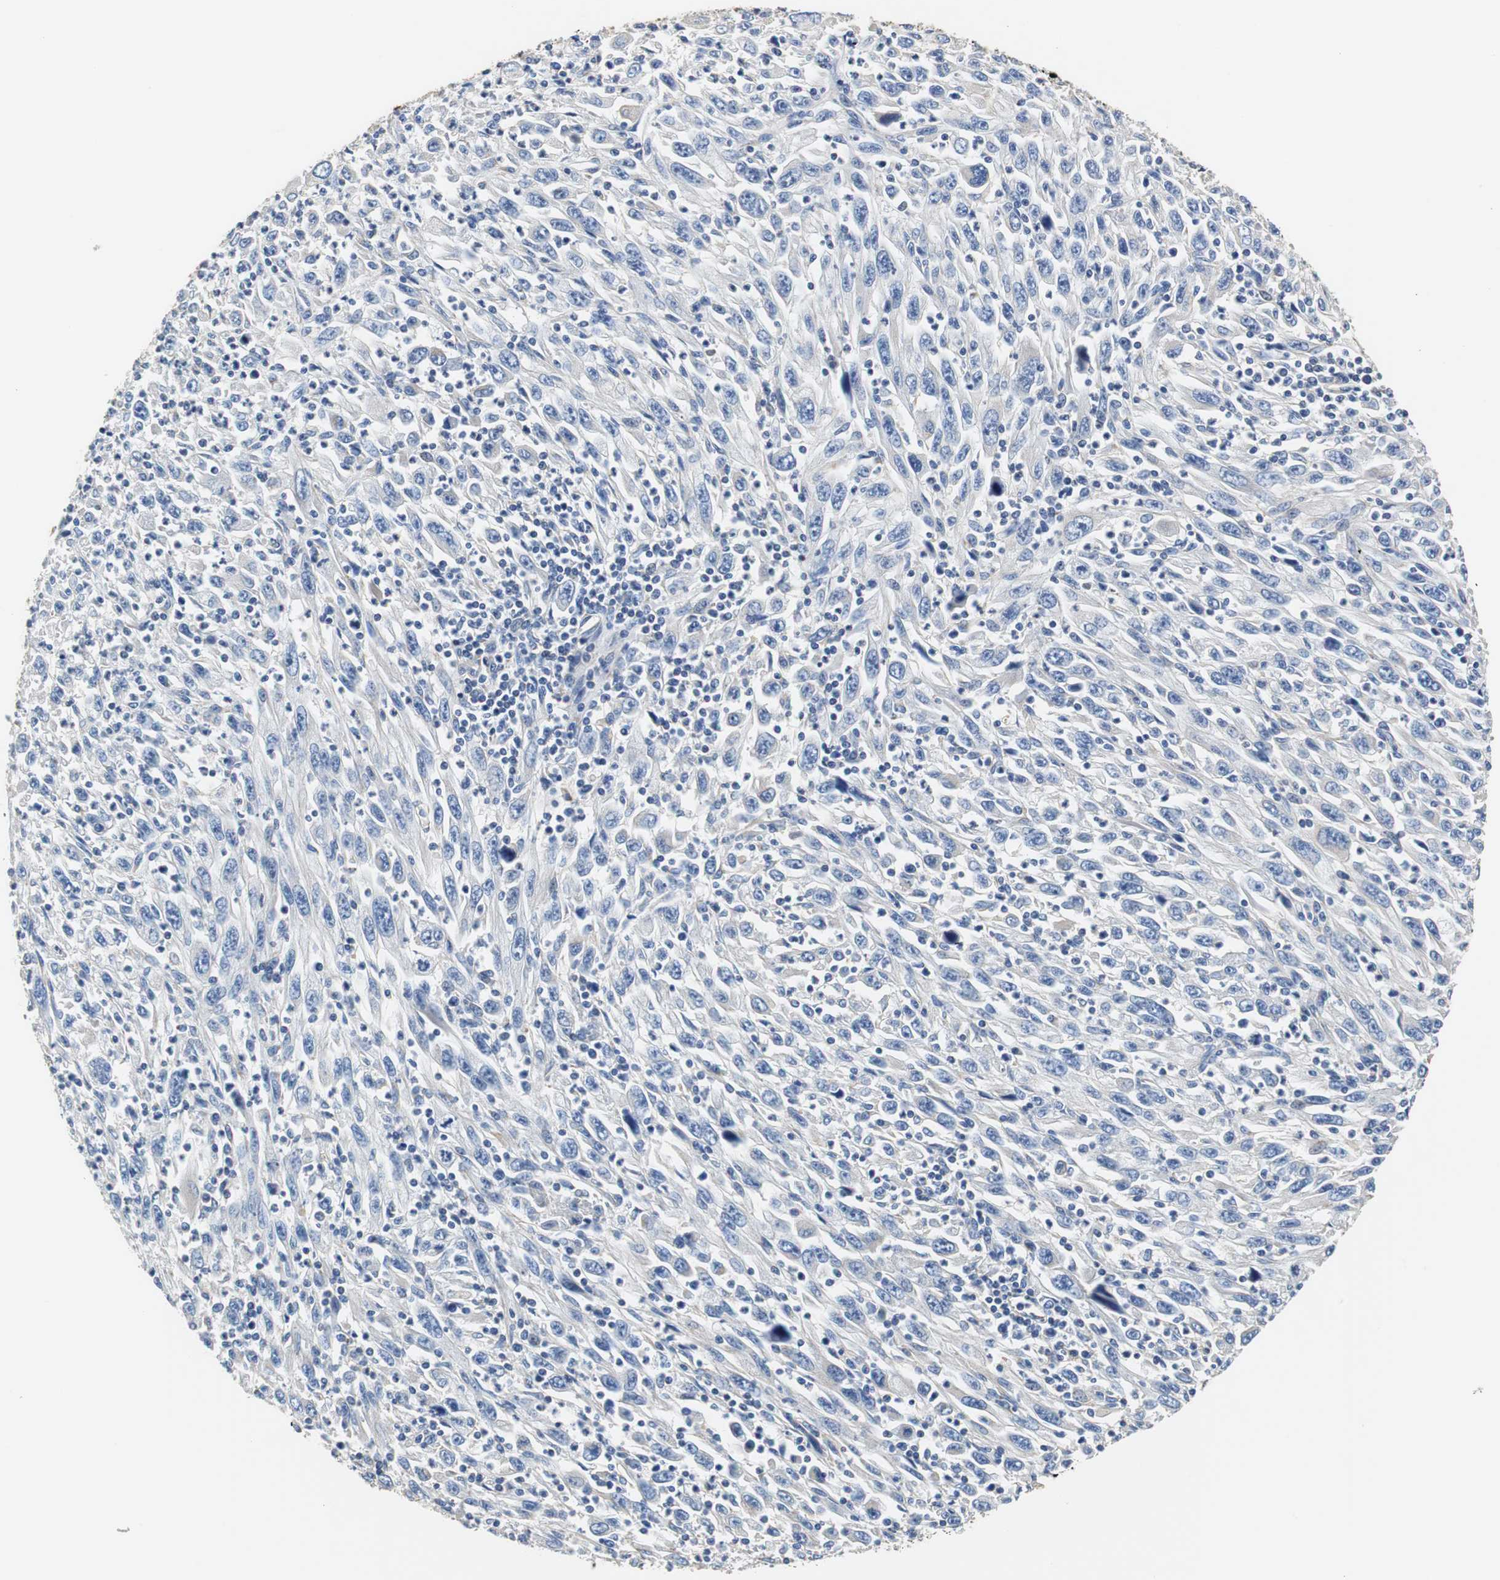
{"staining": {"intensity": "negative", "quantity": "none", "location": "none"}, "tissue": "melanoma", "cell_type": "Tumor cells", "image_type": "cancer", "snomed": [{"axis": "morphology", "description": "Malignant melanoma, Metastatic site"}, {"axis": "topography", "description": "Skin"}], "caption": "This photomicrograph is of malignant melanoma (metastatic site) stained with IHC to label a protein in brown with the nuclei are counter-stained blue. There is no positivity in tumor cells. (DAB (3,3'-diaminobenzidine) immunohistochemistry, high magnification).", "gene": "PCK1", "patient": {"sex": "female", "age": 56}}